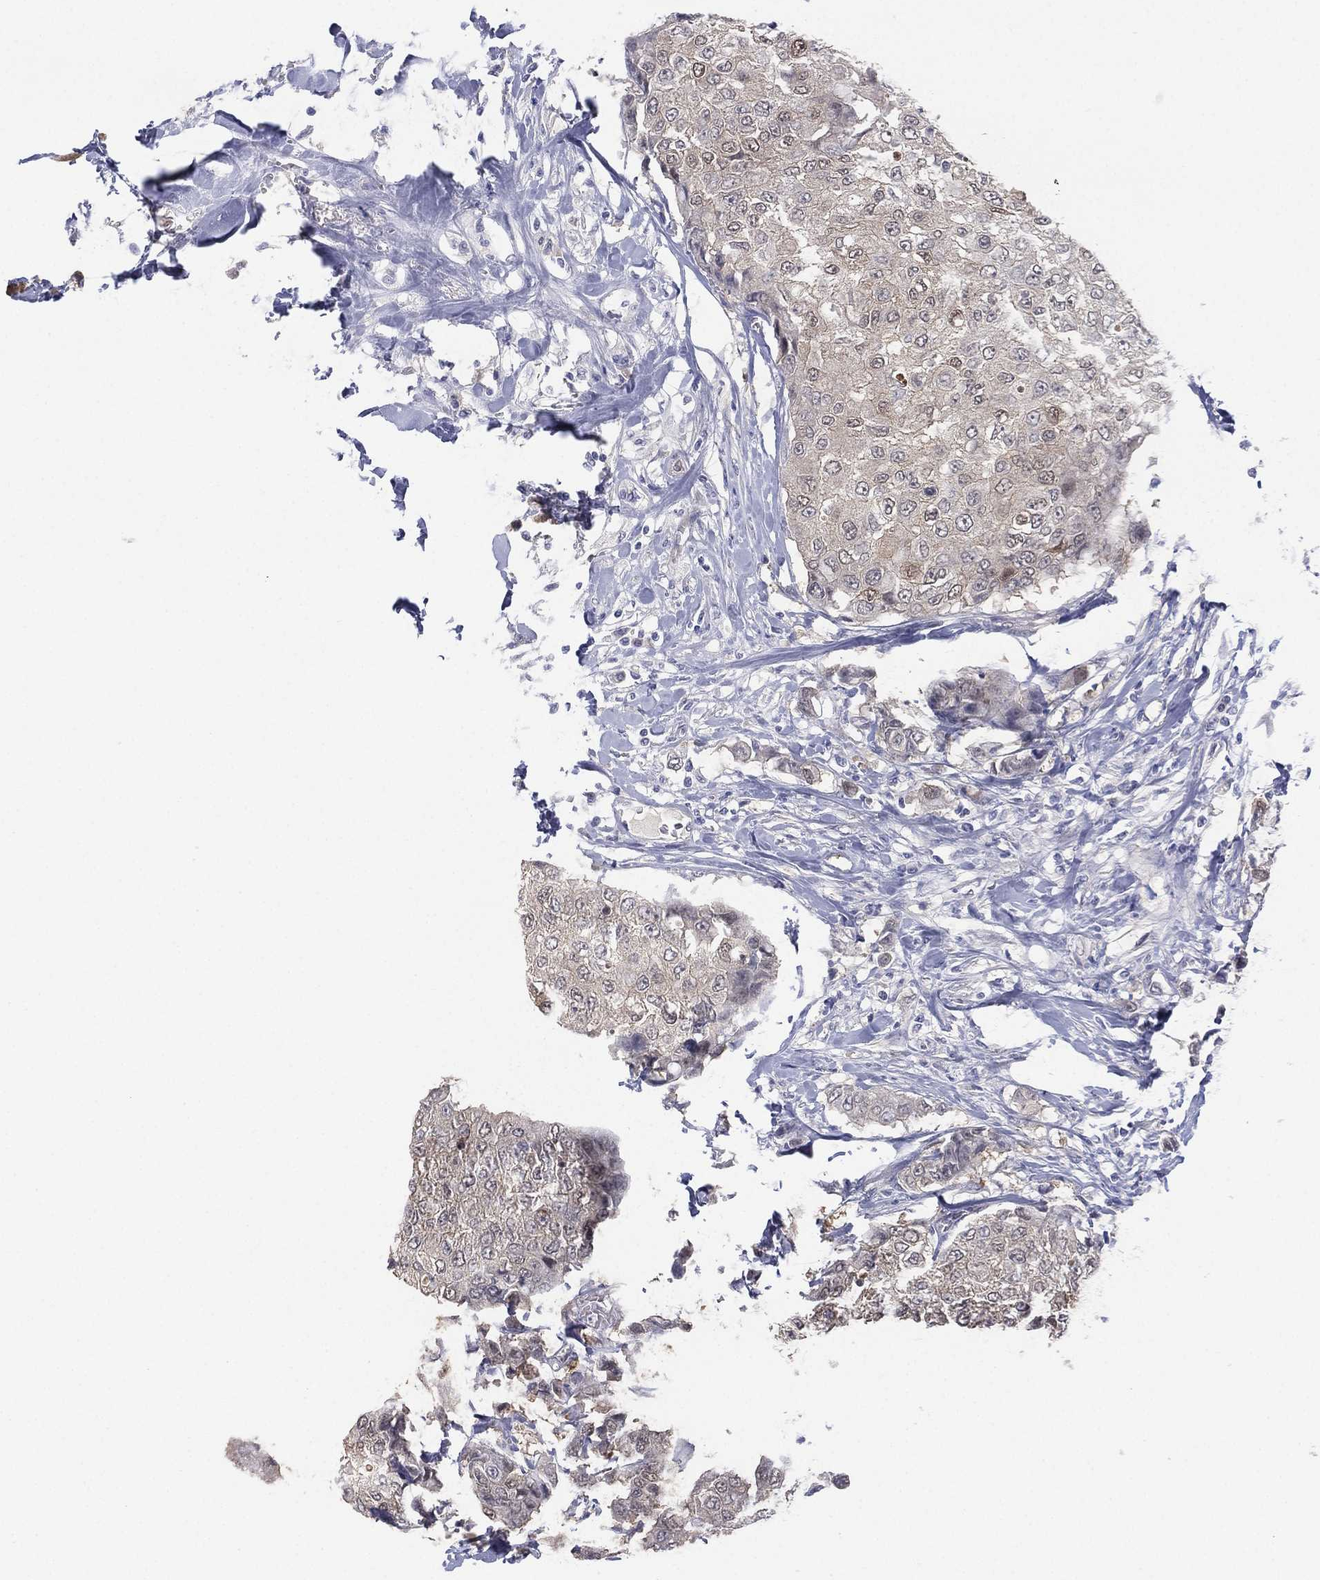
{"staining": {"intensity": "negative", "quantity": "none", "location": "none"}, "tissue": "breast cancer", "cell_type": "Tumor cells", "image_type": "cancer", "snomed": [{"axis": "morphology", "description": "Duct carcinoma"}, {"axis": "topography", "description": "Breast"}], "caption": "A high-resolution micrograph shows immunohistochemistry staining of breast cancer, which displays no significant expression in tumor cells.", "gene": "DDAH1", "patient": {"sex": "female", "age": 27}}